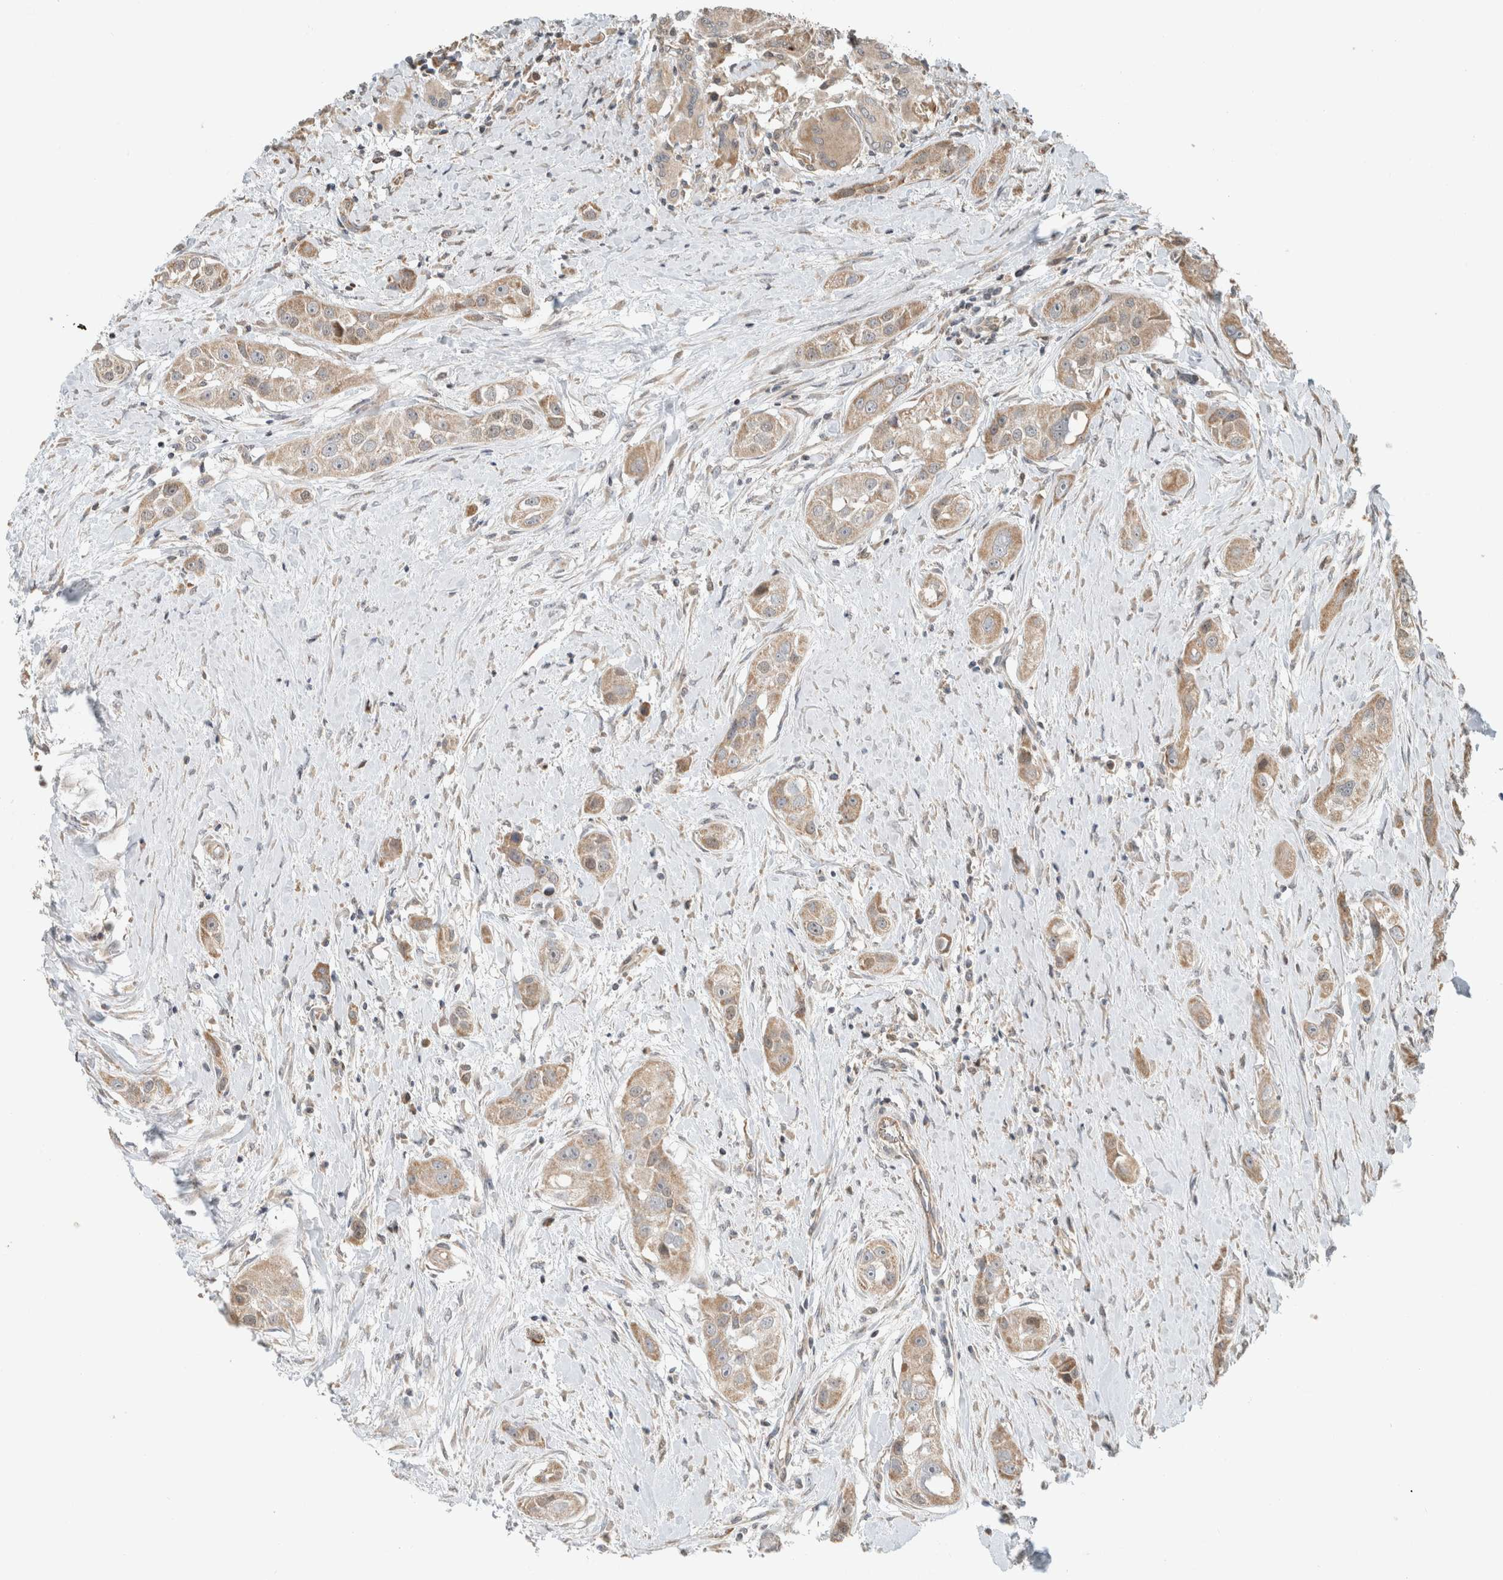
{"staining": {"intensity": "weak", "quantity": ">75%", "location": "cytoplasmic/membranous"}, "tissue": "head and neck cancer", "cell_type": "Tumor cells", "image_type": "cancer", "snomed": [{"axis": "morphology", "description": "Normal tissue, NOS"}, {"axis": "morphology", "description": "Squamous cell carcinoma, NOS"}, {"axis": "topography", "description": "Skeletal muscle"}, {"axis": "topography", "description": "Head-Neck"}], "caption": "This micrograph displays squamous cell carcinoma (head and neck) stained with IHC to label a protein in brown. The cytoplasmic/membranous of tumor cells show weak positivity for the protein. Nuclei are counter-stained blue.", "gene": "GINS4", "patient": {"sex": "male", "age": 51}}